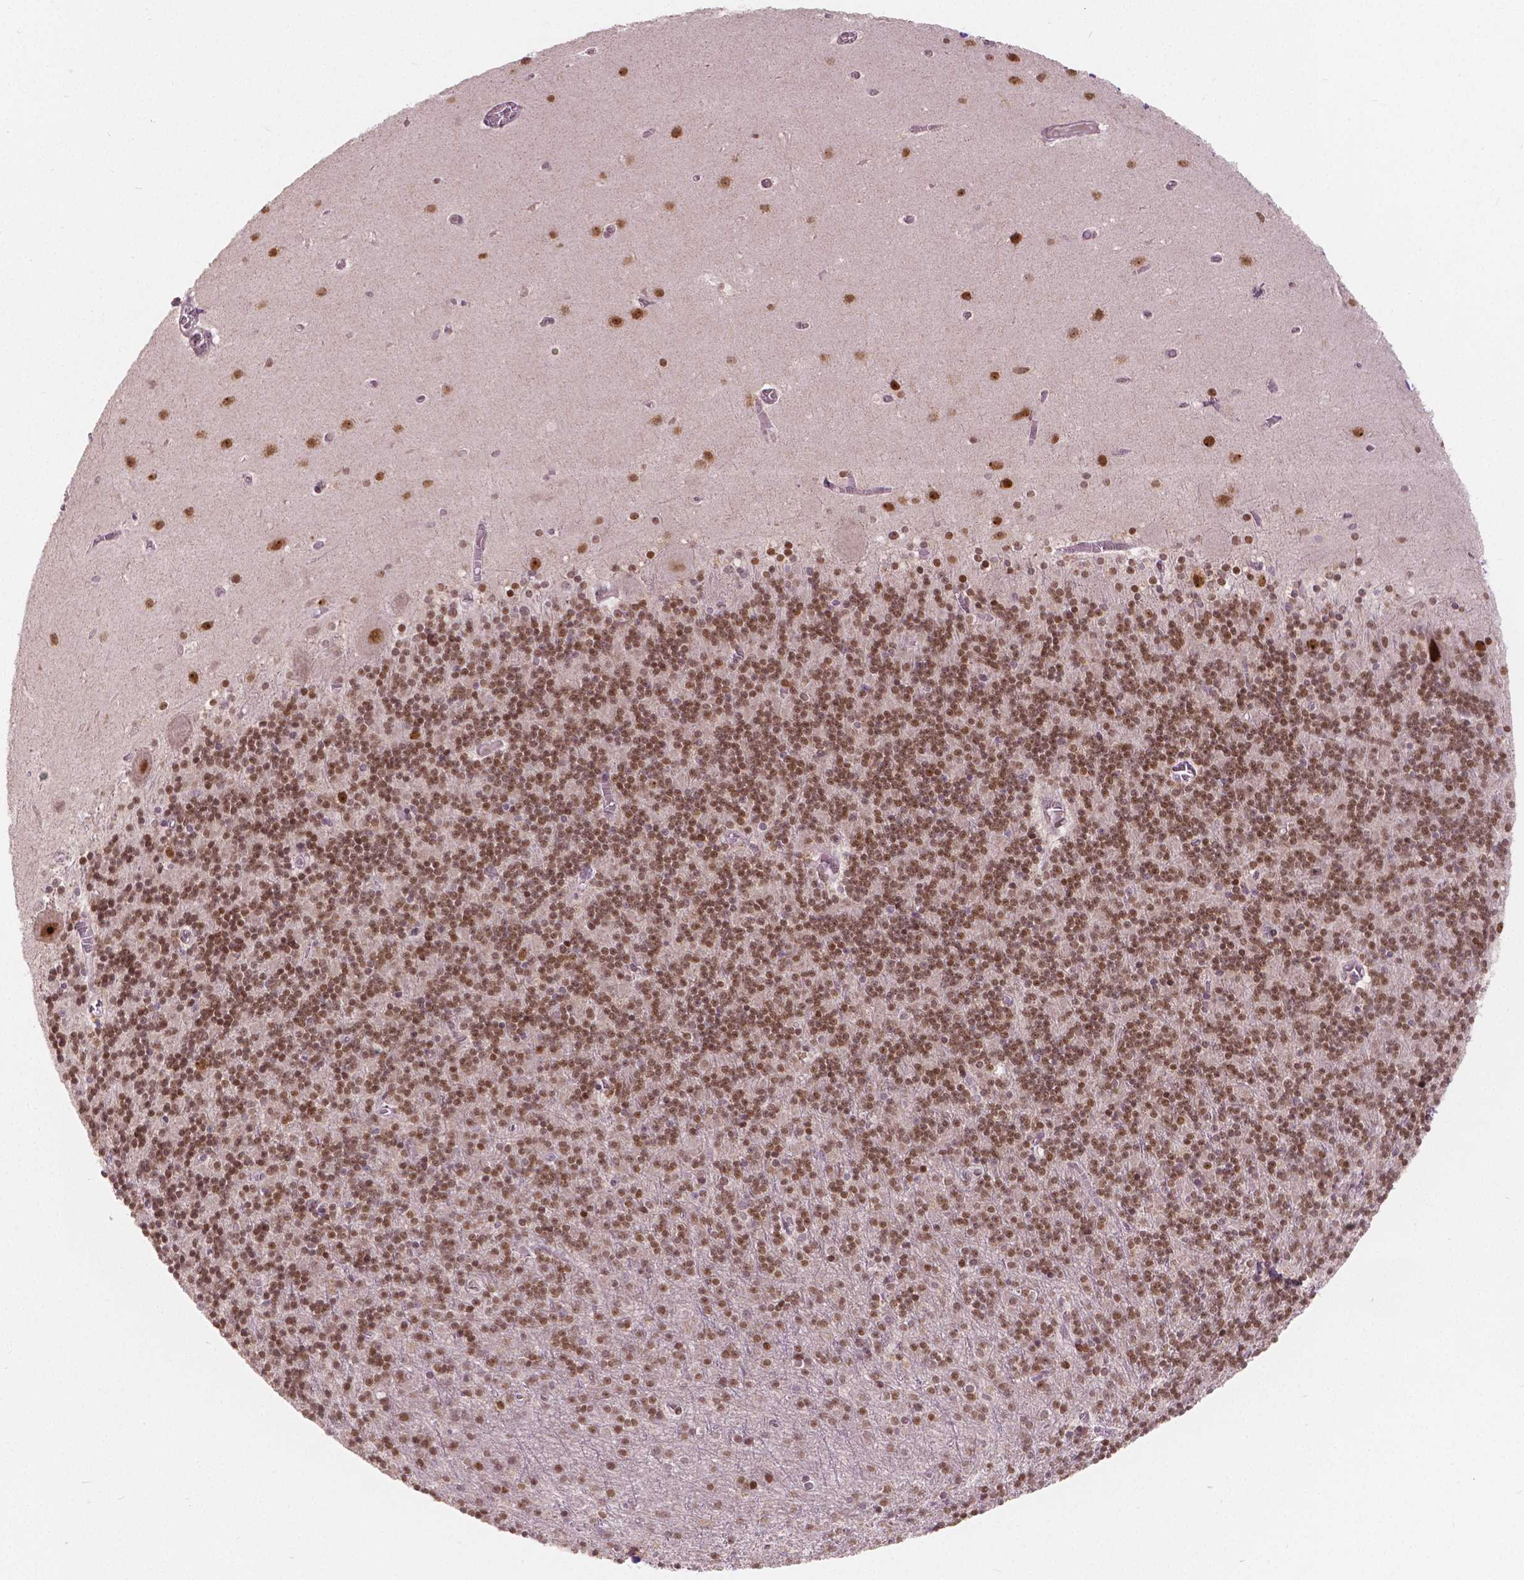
{"staining": {"intensity": "moderate", "quantity": "25%-75%", "location": "nuclear"}, "tissue": "cerebellum", "cell_type": "Cells in granular layer", "image_type": "normal", "snomed": [{"axis": "morphology", "description": "Normal tissue, NOS"}, {"axis": "topography", "description": "Cerebellum"}], "caption": "High-power microscopy captured an immunohistochemistry histopathology image of unremarkable cerebellum, revealing moderate nuclear positivity in about 25%-75% of cells in granular layer.", "gene": "NSD2", "patient": {"sex": "male", "age": 70}}